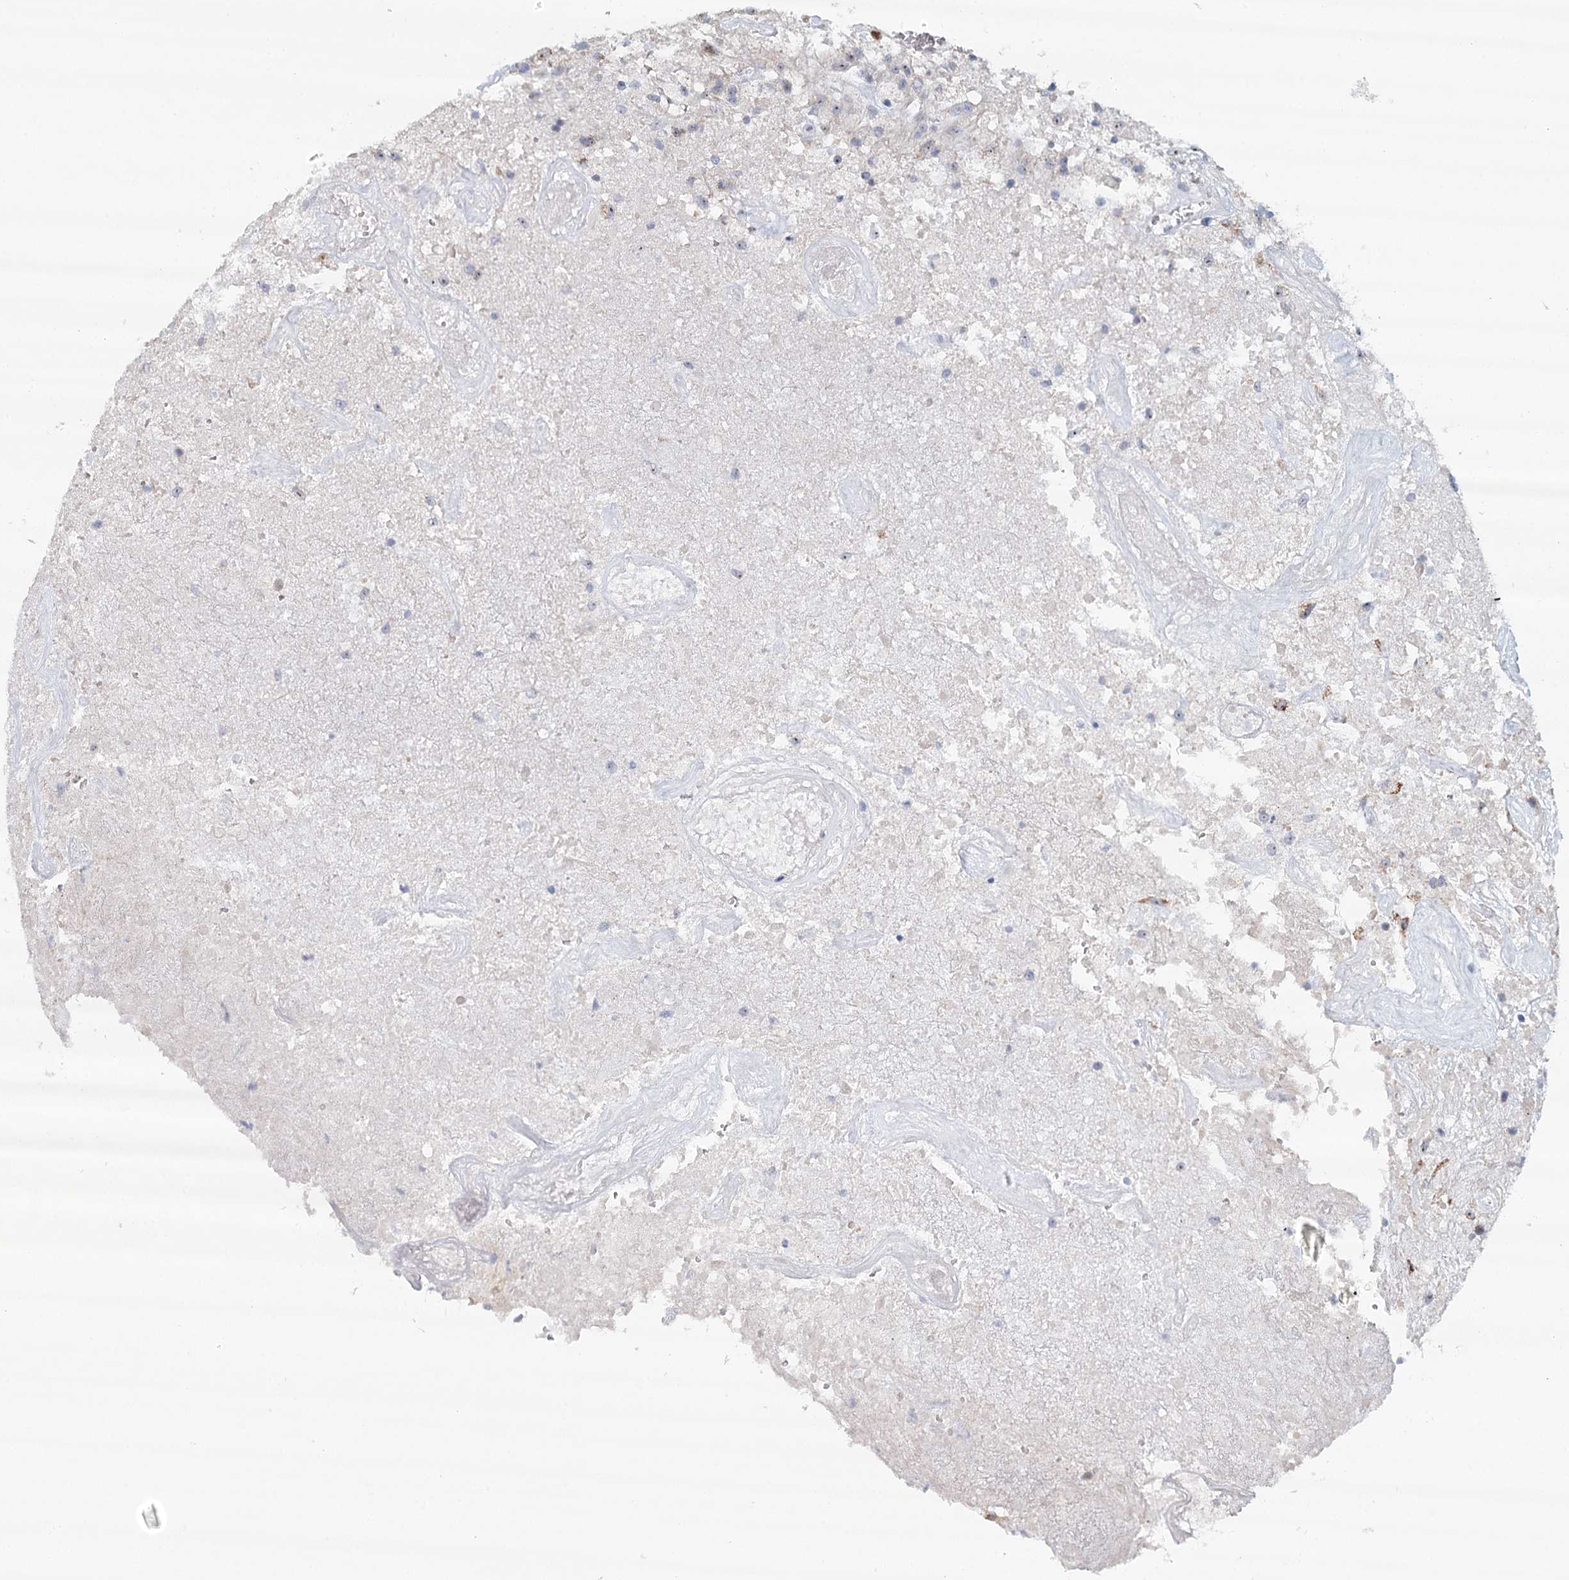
{"staining": {"intensity": "weak", "quantity": "<25%", "location": "cytoplasmic/membranous"}, "tissue": "glioma", "cell_type": "Tumor cells", "image_type": "cancer", "snomed": [{"axis": "morphology", "description": "Glioma, malignant, High grade"}, {"axis": "topography", "description": "Brain"}], "caption": "An IHC photomicrograph of malignant glioma (high-grade) is shown. There is no staining in tumor cells of malignant glioma (high-grade).", "gene": "RBM43", "patient": {"sex": "female", "age": 57}}